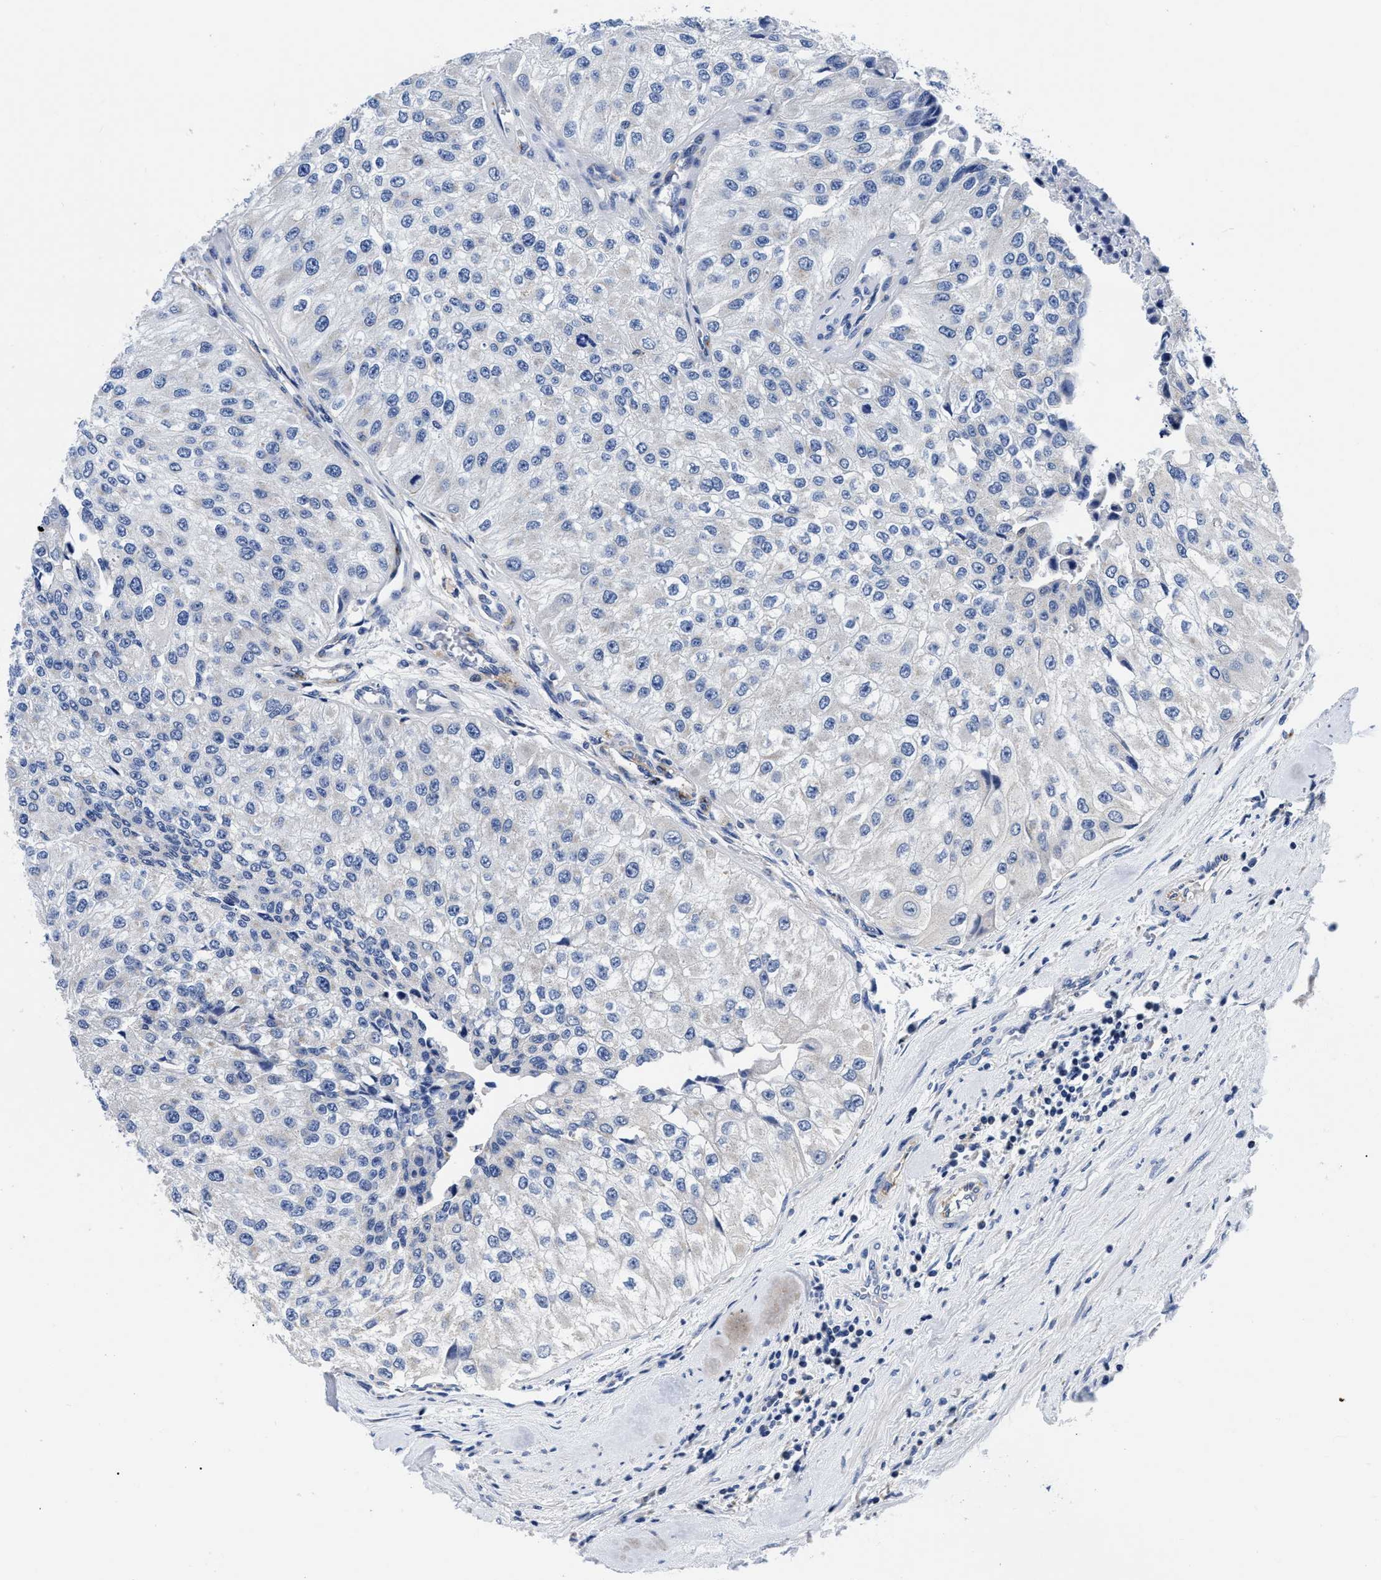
{"staining": {"intensity": "negative", "quantity": "none", "location": "none"}, "tissue": "urothelial cancer", "cell_type": "Tumor cells", "image_type": "cancer", "snomed": [{"axis": "morphology", "description": "Urothelial carcinoma, High grade"}, {"axis": "topography", "description": "Kidney"}, {"axis": "topography", "description": "Urinary bladder"}], "caption": "The micrograph exhibits no staining of tumor cells in high-grade urothelial carcinoma.", "gene": "SLC35F1", "patient": {"sex": "male", "age": 77}}